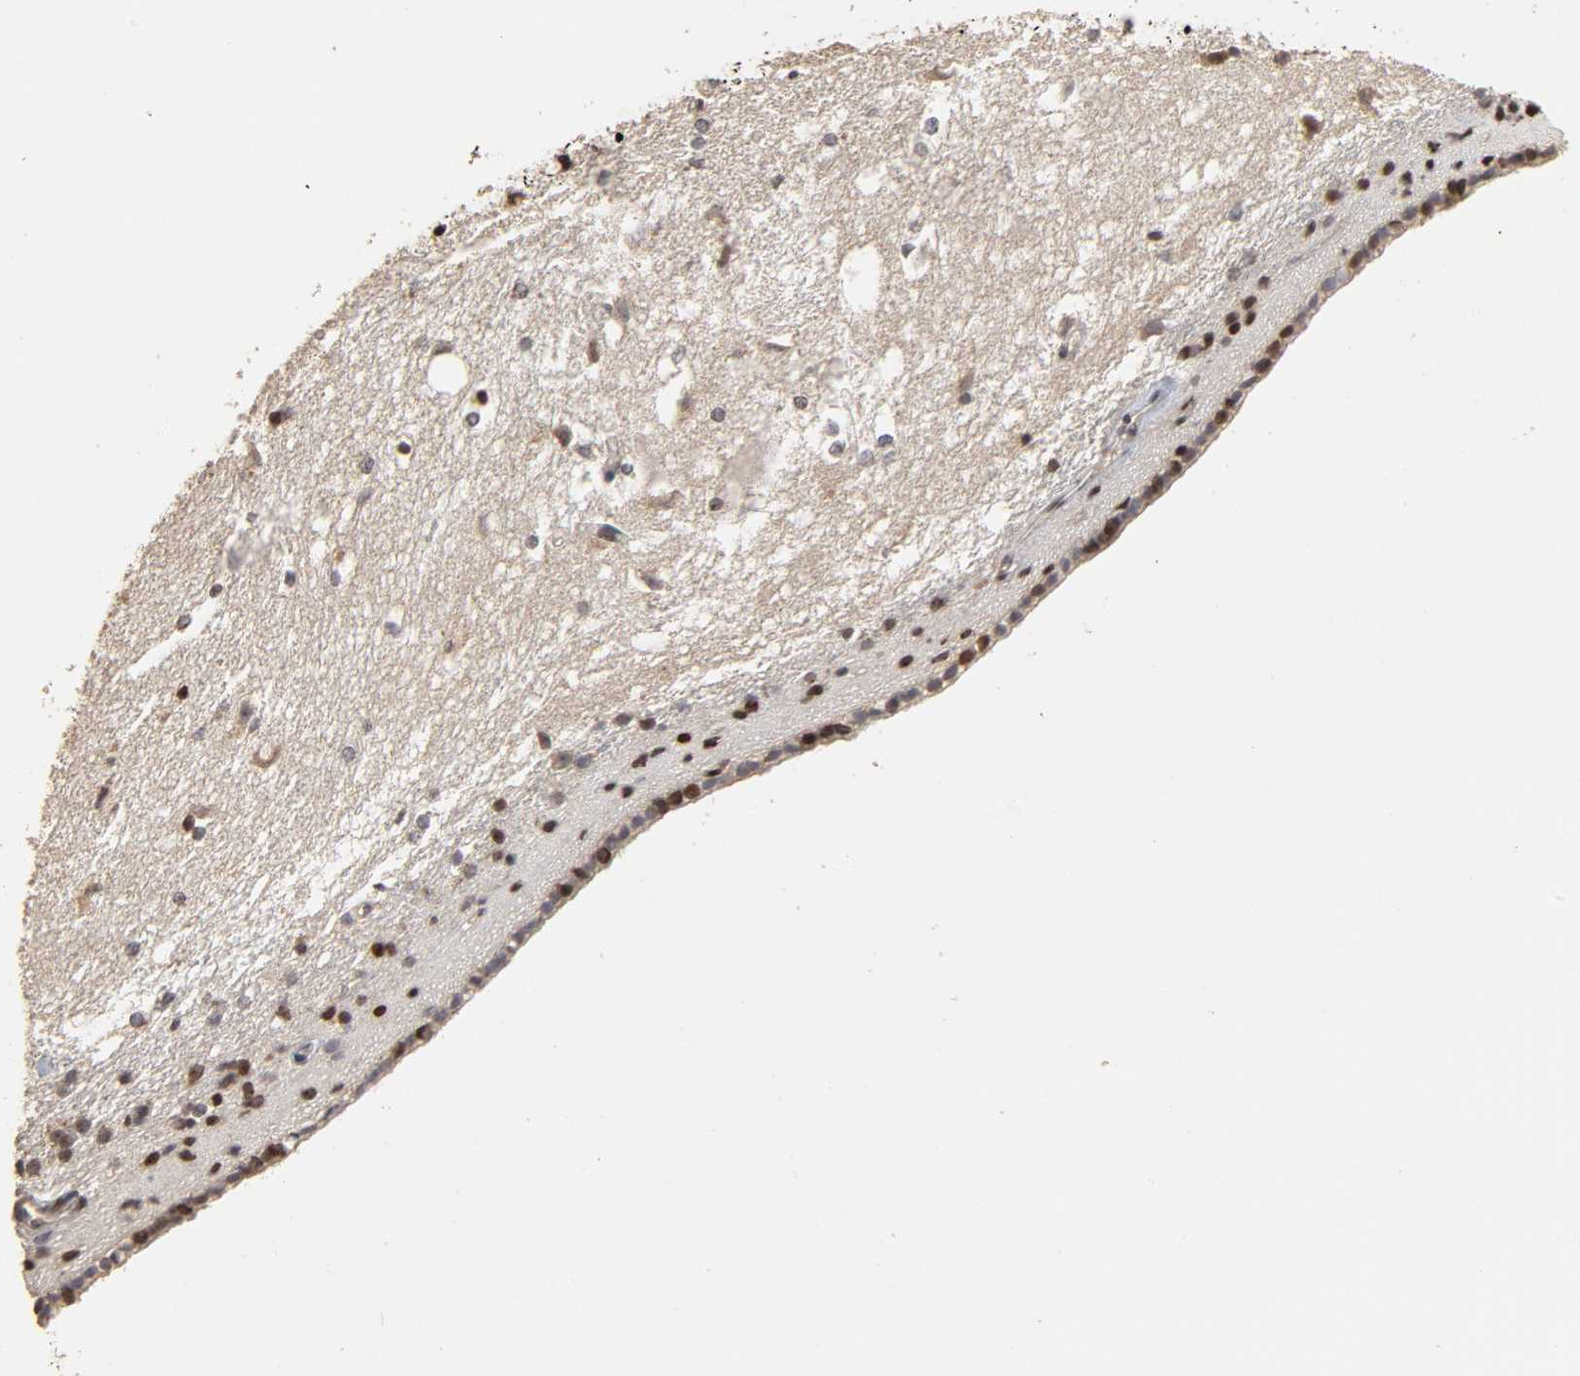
{"staining": {"intensity": "moderate", "quantity": "25%-75%", "location": "nuclear"}, "tissue": "caudate", "cell_type": "Glial cells", "image_type": "normal", "snomed": [{"axis": "morphology", "description": "Normal tissue, NOS"}, {"axis": "topography", "description": "Lateral ventricle wall"}], "caption": "Brown immunohistochemical staining in unremarkable caudate shows moderate nuclear positivity in about 25%-75% of glial cells. The staining is performed using DAB brown chromogen to label protein expression. The nuclei are counter-stained blue using hematoxylin.", "gene": "ZNF473", "patient": {"sex": "female", "age": 19}}